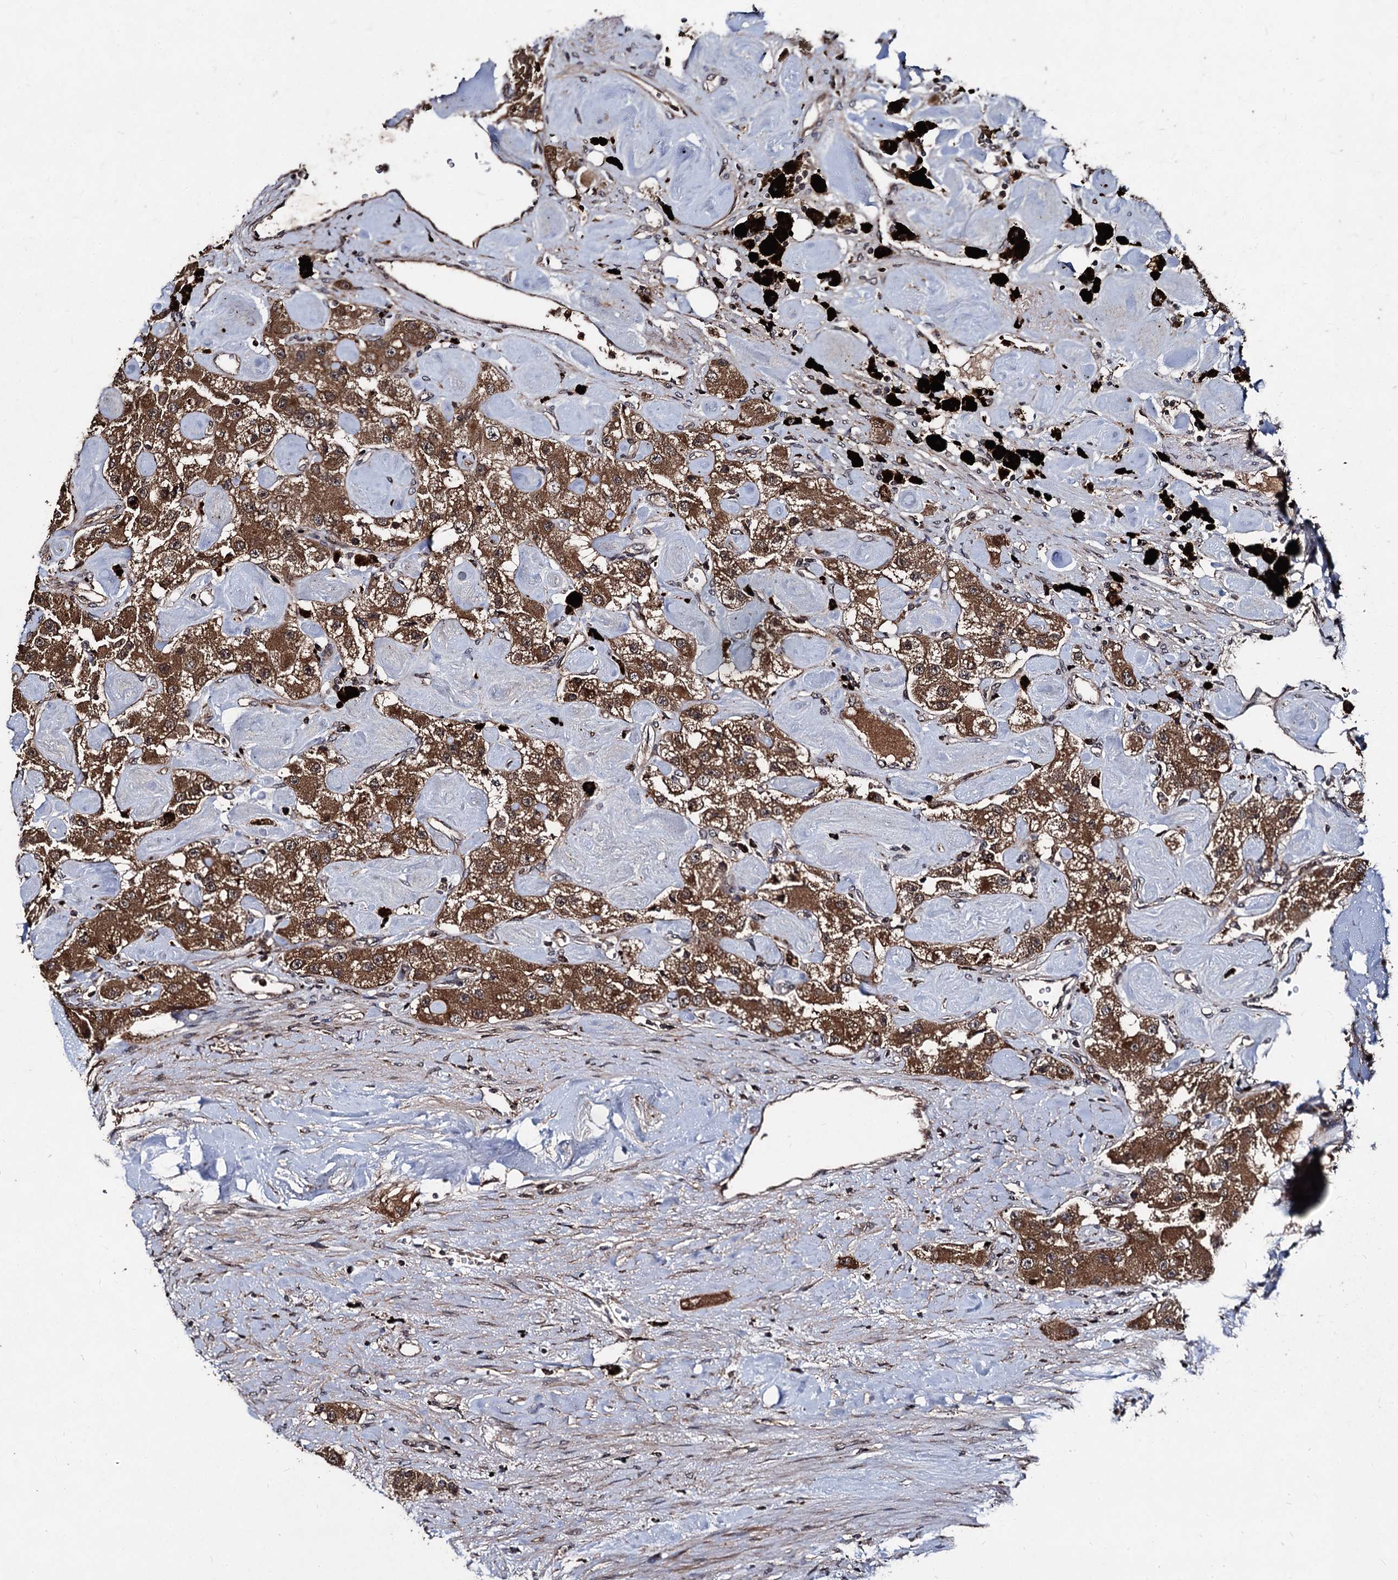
{"staining": {"intensity": "moderate", "quantity": ">75%", "location": "cytoplasmic/membranous"}, "tissue": "carcinoid", "cell_type": "Tumor cells", "image_type": "cancer", "snomed": [{"axis": "morphology", "description": "Carcinoid, malignant, NOS"}, {"axis": "topography", "description": "Pancreas"}], "caption": "Protein staining of carcinoid (malignant) tissue exhibits moderate cytoplasmic/membranous staining in about >75% of tumor cells.", "gene": "BCL2L2", "patient": {"sex": "male", "age": 41}}